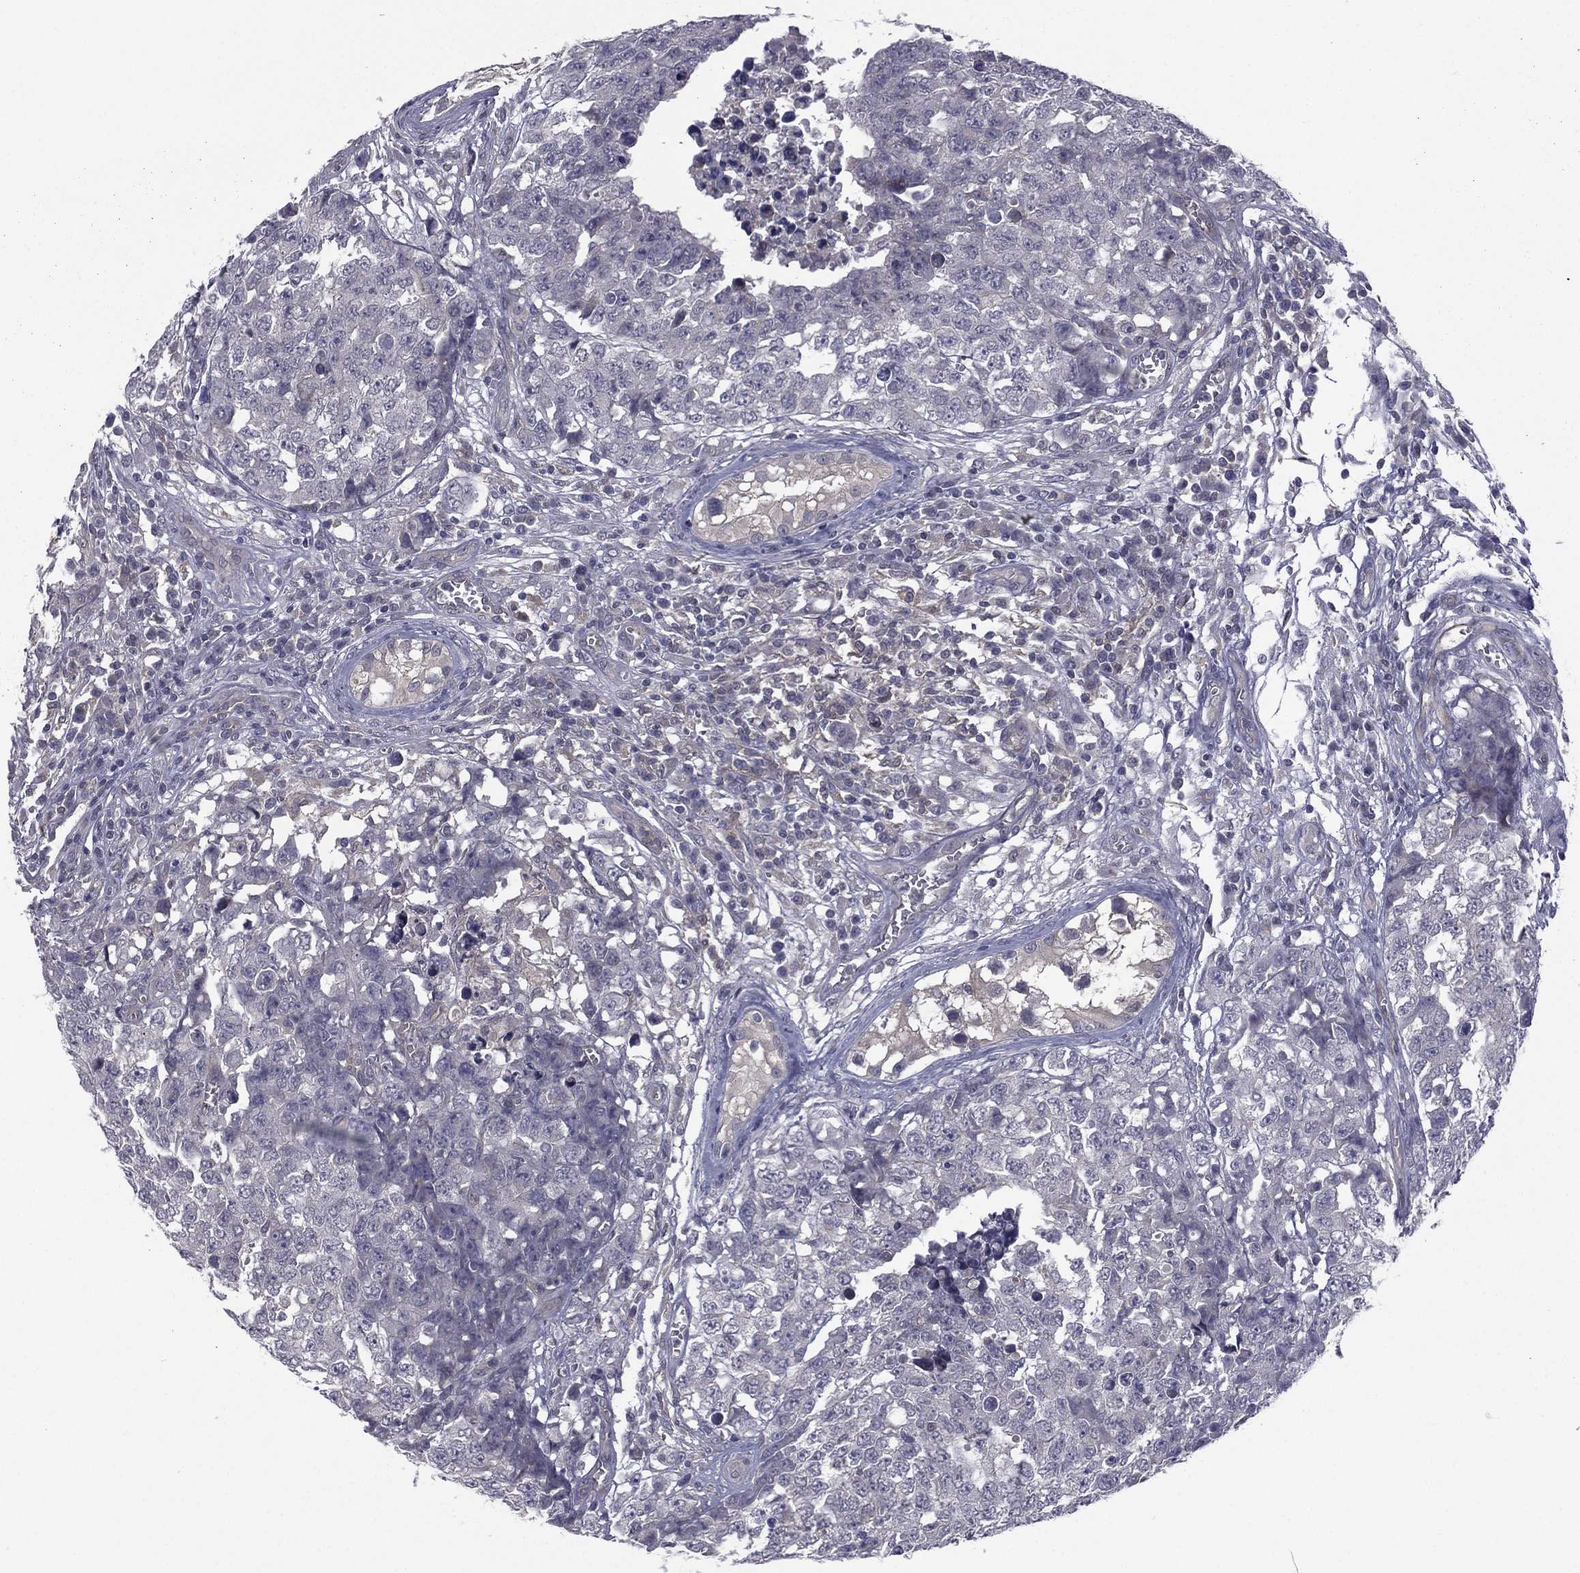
{"staining": {"intensity": "negative", "quantity": "none", "location": "none"}, "tissue": "testis cancer", "cell_type": "Tumor cells", "image_type": "cancer", "snomed": [{"axis": "morphology", "description": "Carcinoma, Embryonal, NOS"}, {"axis": "topography", "description": "Testis"}], "caption": "High magnification brightfield microscopy of testis embryonal carcinoma stained with DAB (3,3'-diaminobenzidine) (brown) and counterstained with hematoxylin (blue): tumor cells show no significant expression. (DAB immunohistochemistry (IHC), high magnification).", "gene": "ACTRT2", "patient": {"sex": "male", "age": 23}}